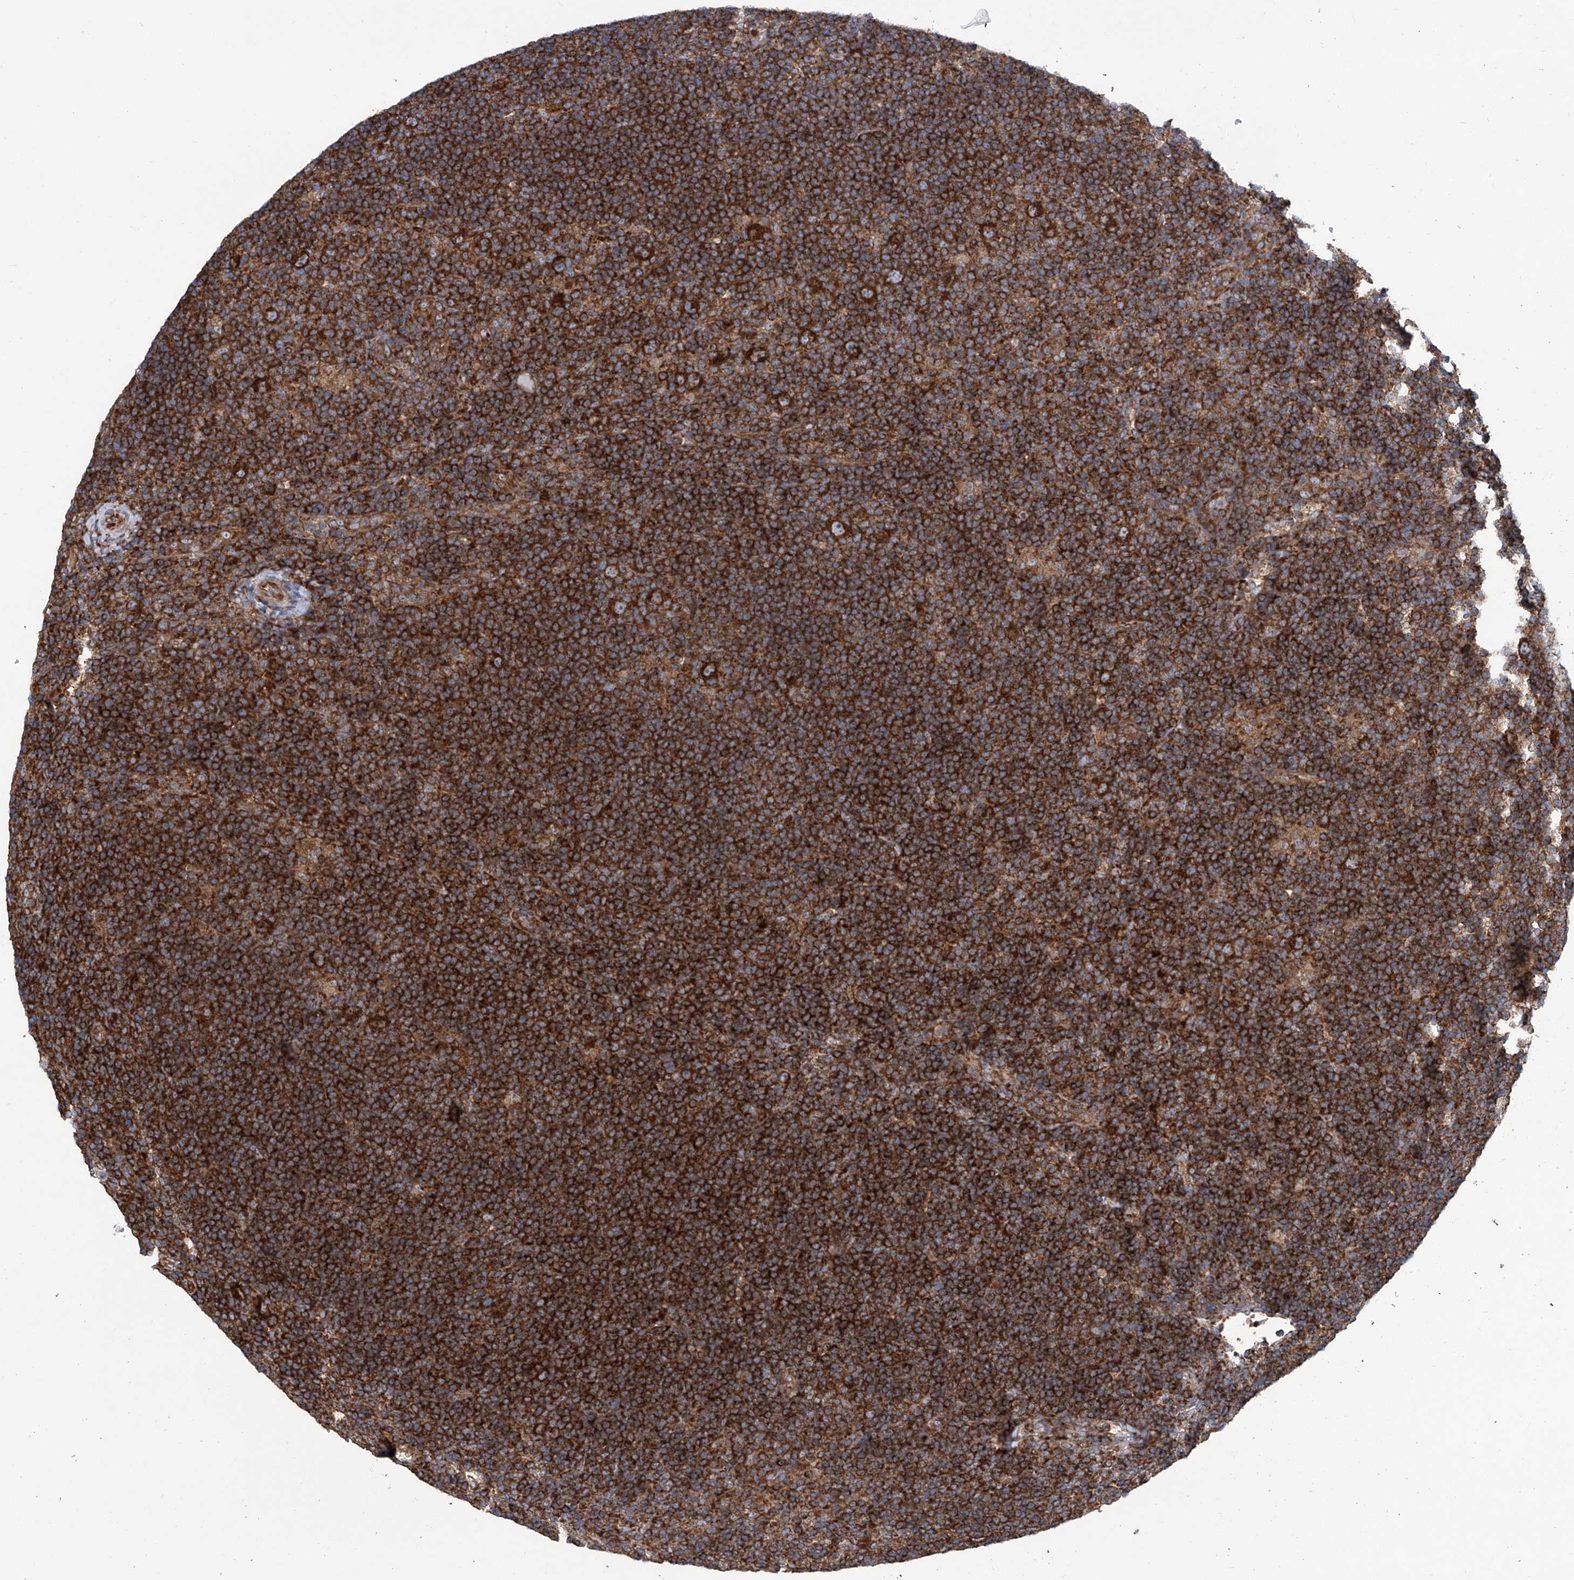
{"staining": {"intensity": "strong", "quantity": ">75%", "location": "cytoplasmic/membranous"}, "tissue": "lymphoma", "cell_type": "Tumor cells", "image_type": "cancer", "snomed": [{"axis": "morphology", "description": "Hodgkin's disease, NOS"}, {"axis": "topography", "description": "Lymph node"}], "caption": "Brown immunohistochemical staining in Hodgkin's disease demonstrates strong cytoplasmic/membranous positivity in about >75% of tumor cells.", "gene": "SENP2", "patient": {"sex": "female", "age": 57}}